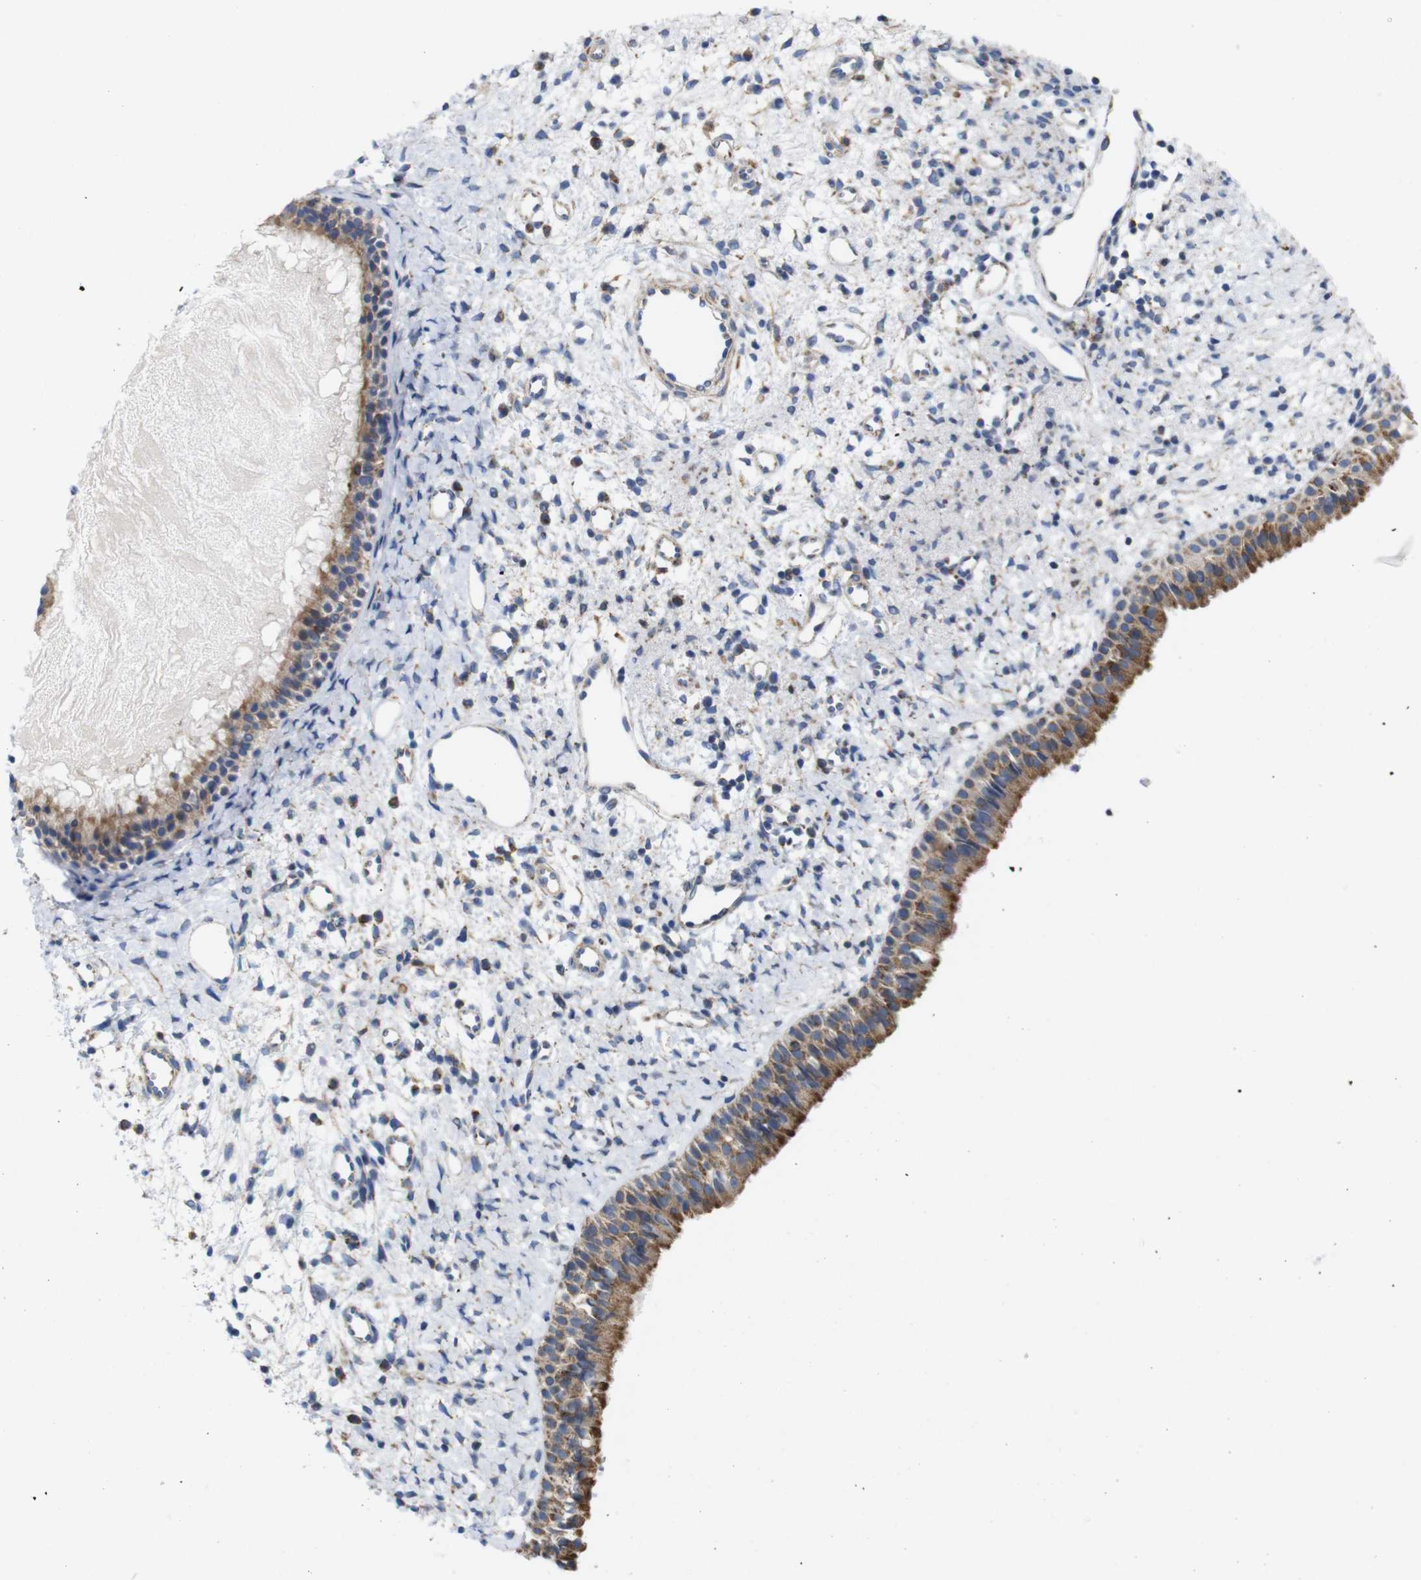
{"staining": {"intensity": "moderate", "quantity": ">75%", "location": "cytoplasmic/membranous"}, "tissue": "nasopharynx", "cell_type": "Respiratory epithelial cells", "image_type": "normal", "snomed": [{"axis": "morphology", "description": "Normal tissue, NOS"}, {"axis": "topography", "description": "Nasopharynx"}], "caption": "Moderate cytoplasmic/membranous positivity for a protein is present in about >75% of respiratory epithelial cells of benign nasopharynx using immunohistochemistry.", "gene": "FAM171B", "patient": {"sex": "male", "age": 22}}